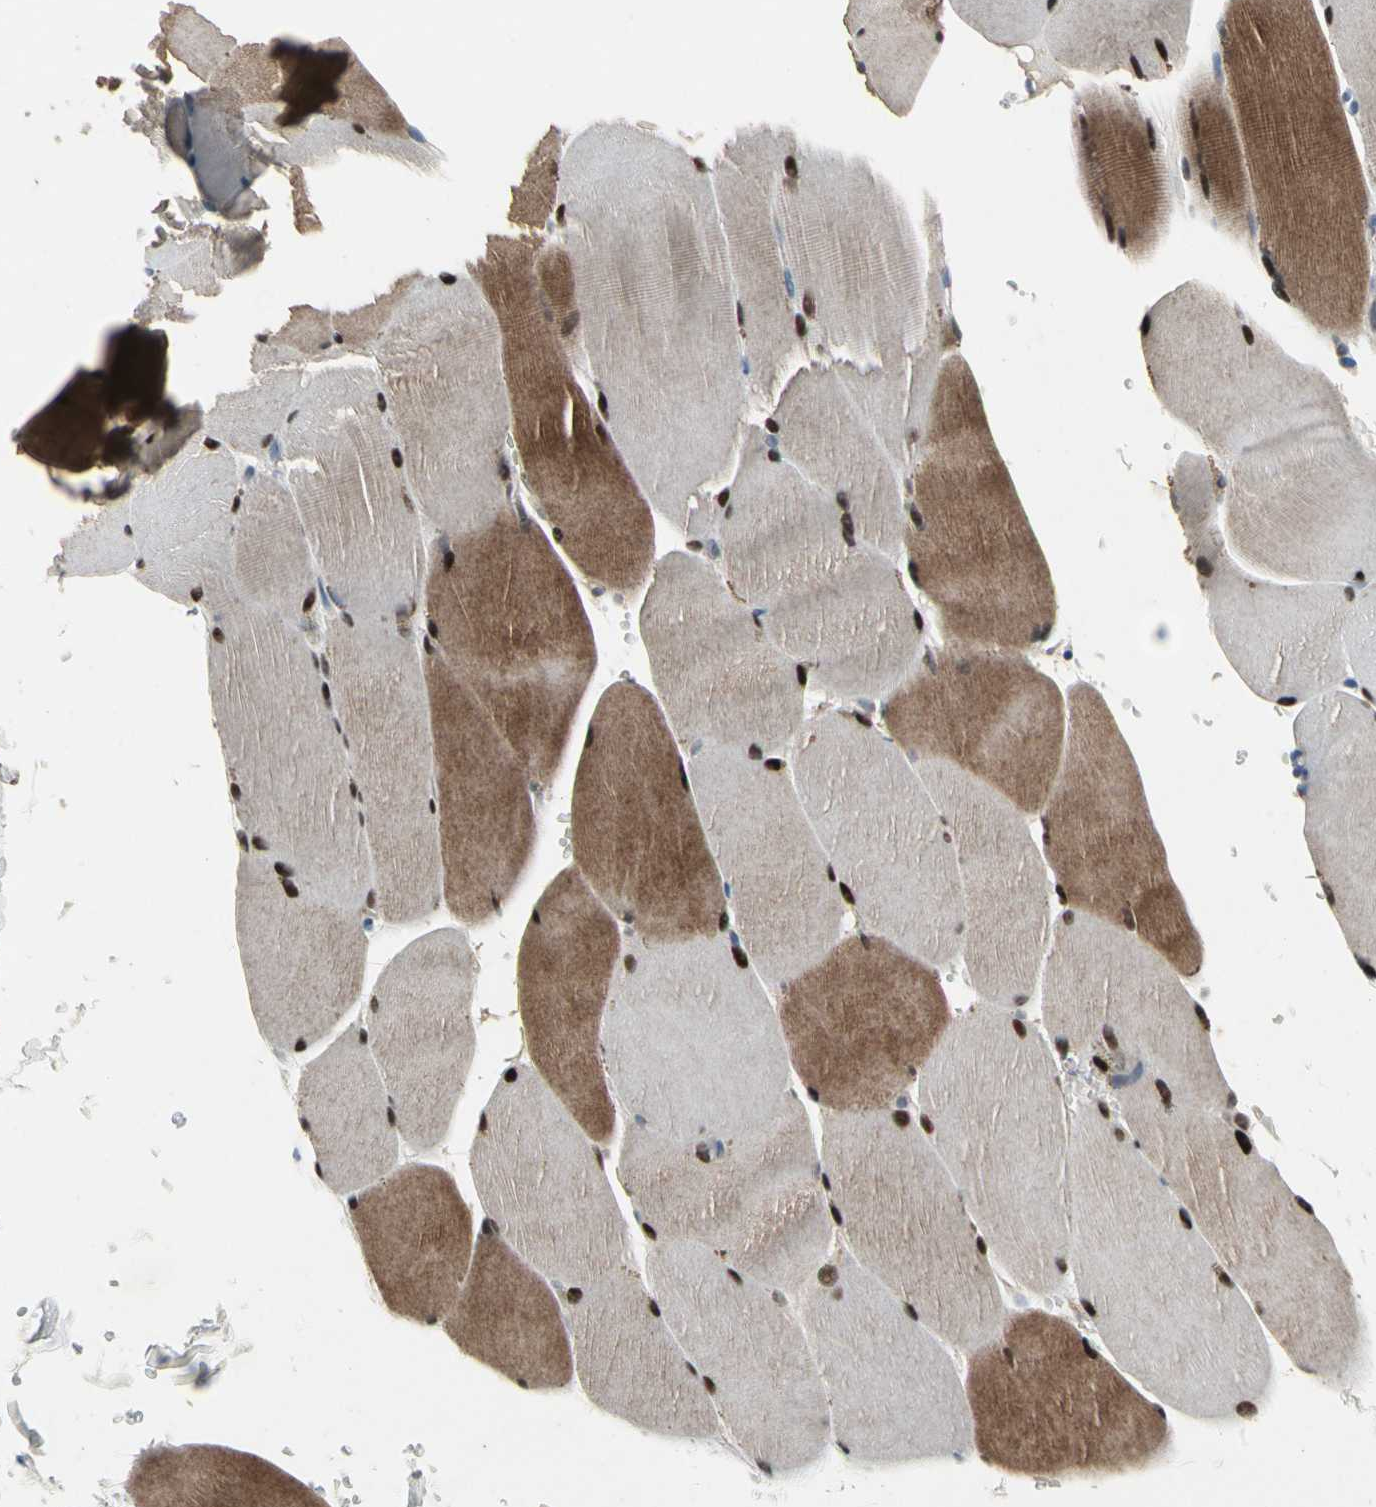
{"staining": {"intensity": "moderate", "quantity": "25%-75%", "location": "cytoplasmic/membranous,nuclear"}, "tissue": "skeletal muscle", "cell_type": "Myocytes", "image_type": "normal", "snomed": [{"axis": "morphology", "description": "Normal tissue, NOS"}, {"axis": "topography", "description": "Skin"}, {"axis": "topography", "description": "Skeletal muscle"}], "caption": "Immunohistochemistry photomicrograph of unremarkable skeletal muscle: skeletal muscle stained using IHC exhibits medium levels of moderate protein expression localized specifically in the cytoplasmic/membranous,nuclear of myocytes, appearing as a cytoplasmic/membranous,nuclear brown color.", "gene": "NMI", "patient": {"sex": "male", "age": 83}}